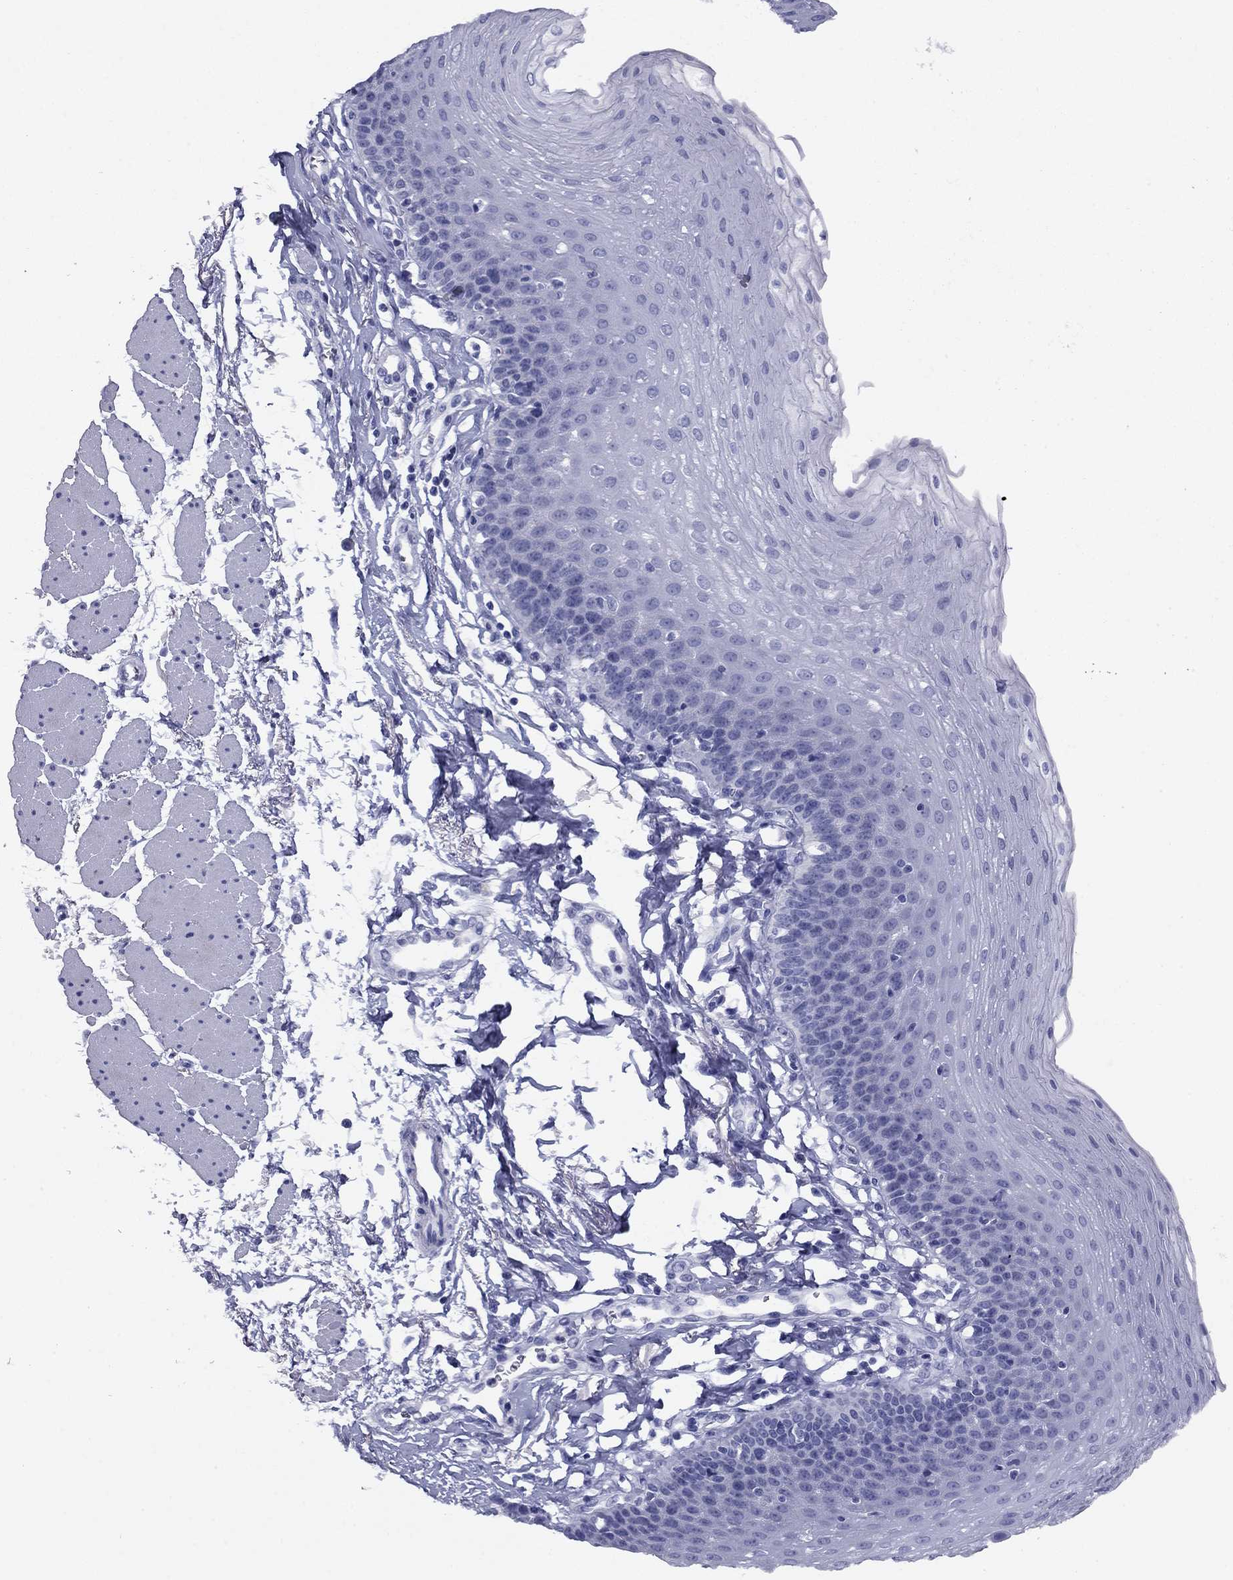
{"staining": {"intensity": "negative", "quantity": "none", "location": "none"}, "tissue": "esophagus", "cell_type": "Squamous epithelial cells", "image_type": "normal", "snomed": [{"axis": "morphology", "description": "Normal tissue, NOS"}, {"axis": "topography", "description": "Esophagus"}], "caption": "Immunohistochemistry (IHC) of benign human esophagus displays no expression in squamous epithelial cells. The staining is performed using DAB (3,3'-diaminobenzidine) brown chromogen with nuclei counter-stained in using hematoxylin.", "gene": "NPPA", "patient": {"sex": "female", "age": 81}}